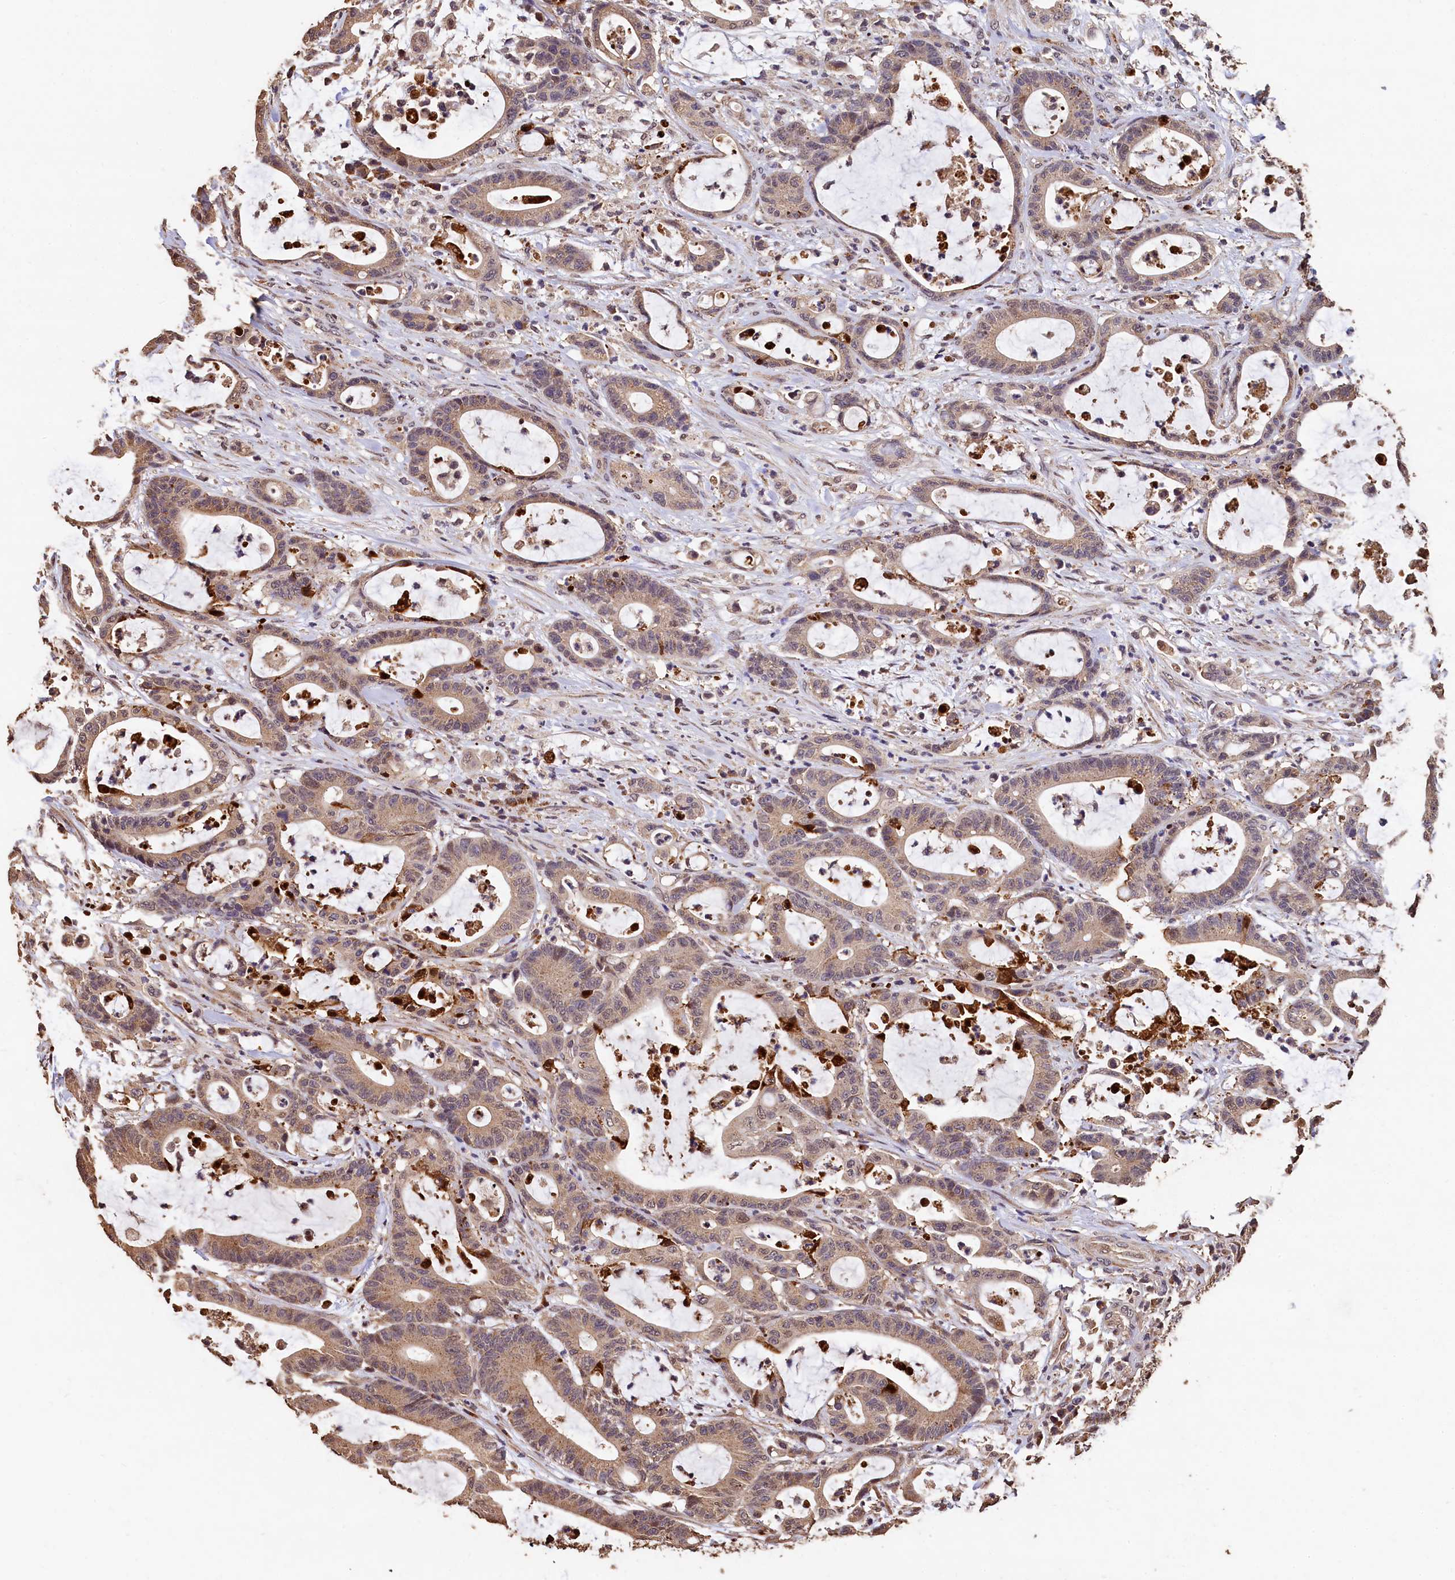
{"staining": {"intensity": "moderate", "quantity": ">75%", "location": "cytoplasmic/membranous"}, "tissue": "colorectal cancer", "cell_type": "Tumor cells", "image_type": "cancer", "snomed": [{"axis": "morphology", "description": "Adenocarcinoma, NOS"}, {"axis": "topography", "description": "Colon"}], "caption": "A medium amount of moderate cytoplasmic/membranous expression is identified in about >75% of tumor cells in colorectal adenocarcinoma tissue.", "gene": "LSM4", "patient": {"sex": "female", "age": 84}}